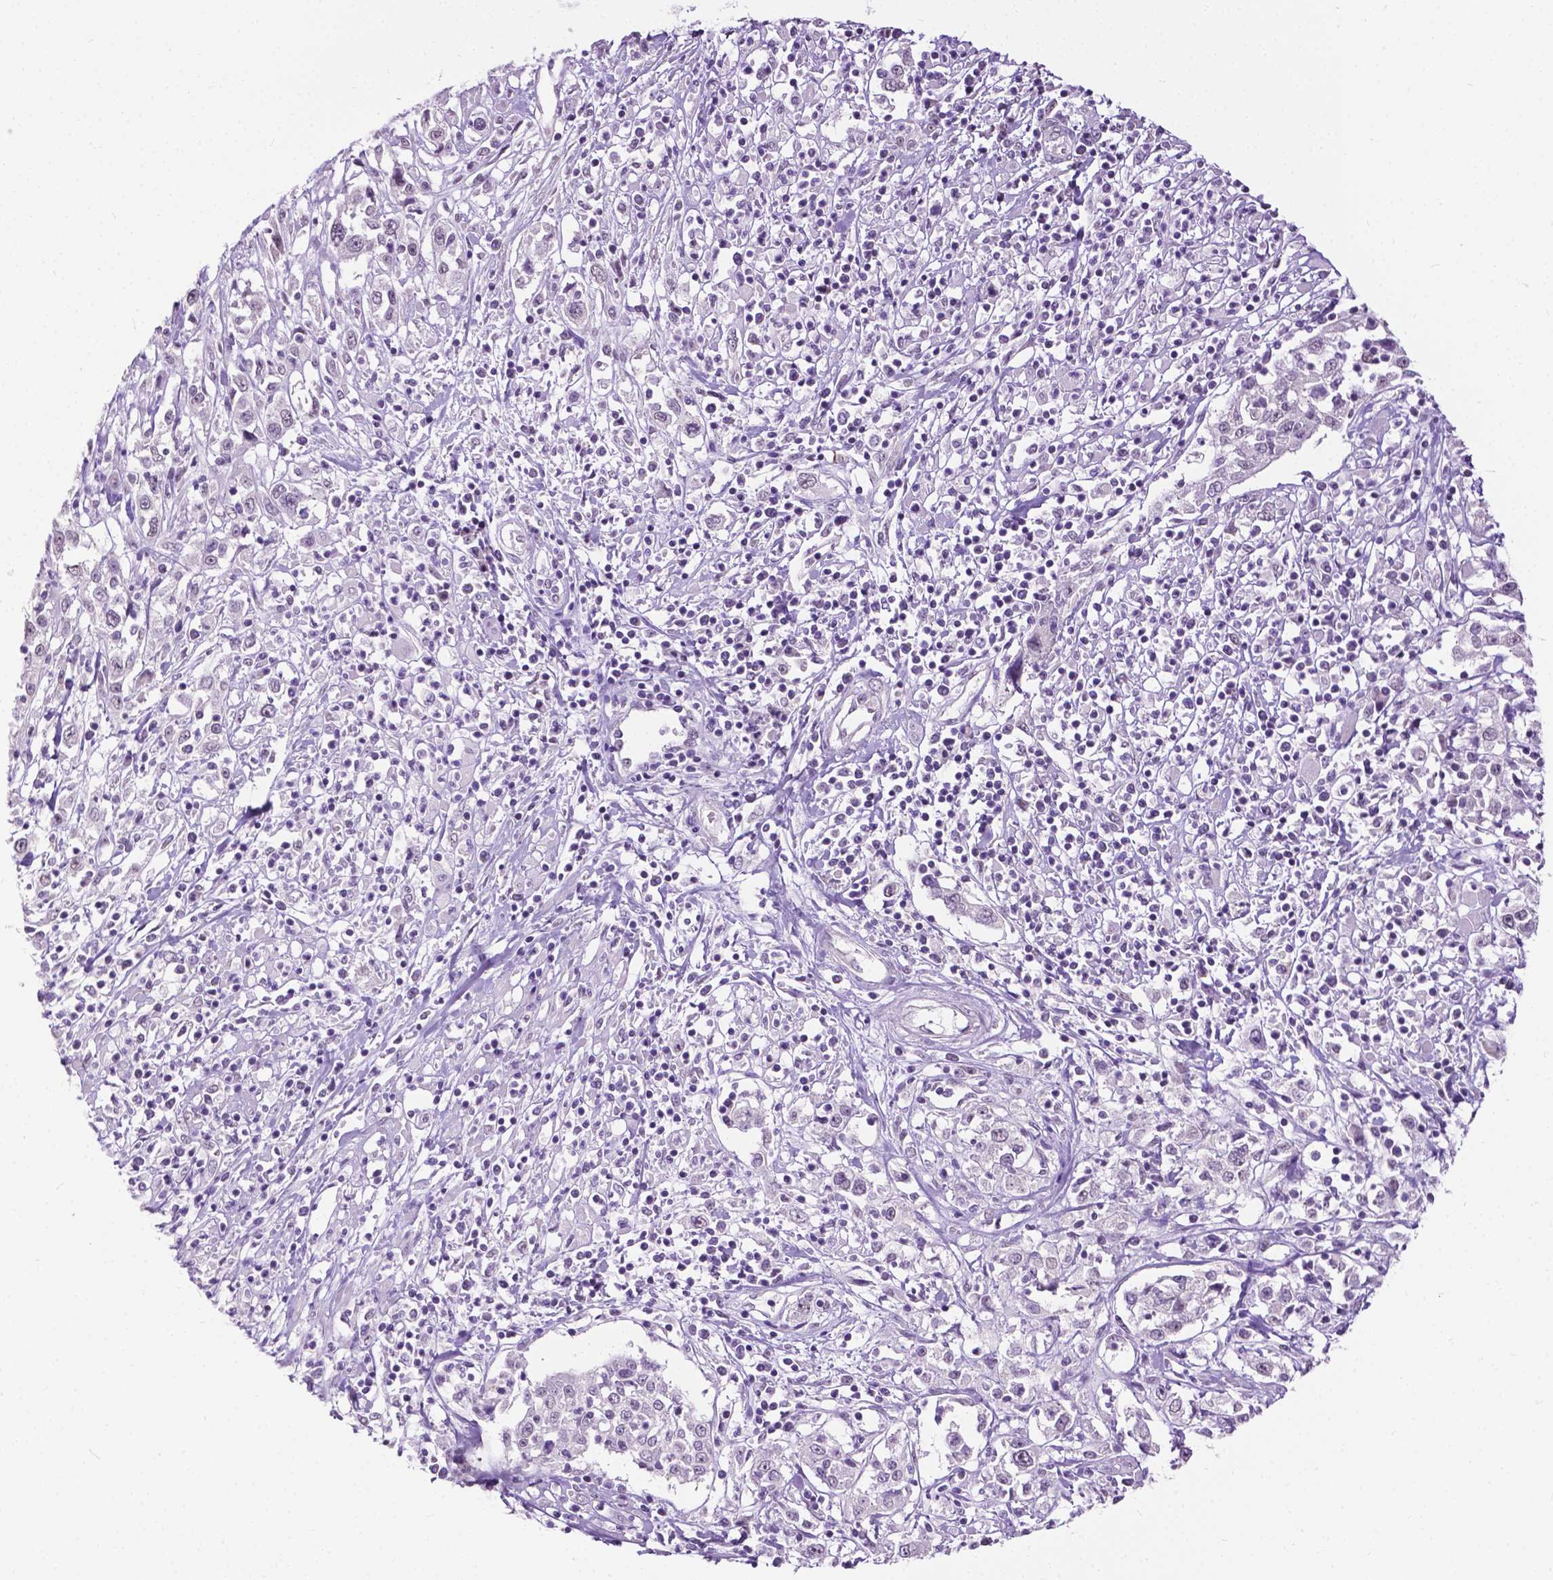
{"staining": {"intensity": "negative", "quantity": "none", "location": "none"}, "tissue": "cervical cancer", "cell_type": "Tumor cells", "image_type": "cancer", "snomed": [{"axis": "morphology", "description": "Adenocarcinoma, NOS"}, {"axis": "topography", "description": "Cervix"}], "caption": "There is no significant expression in tumor cells of cervical cancer (adenocarcinoma).", "gene": "GPR37L1", "patient": {"sex": "female", "age": 40}}